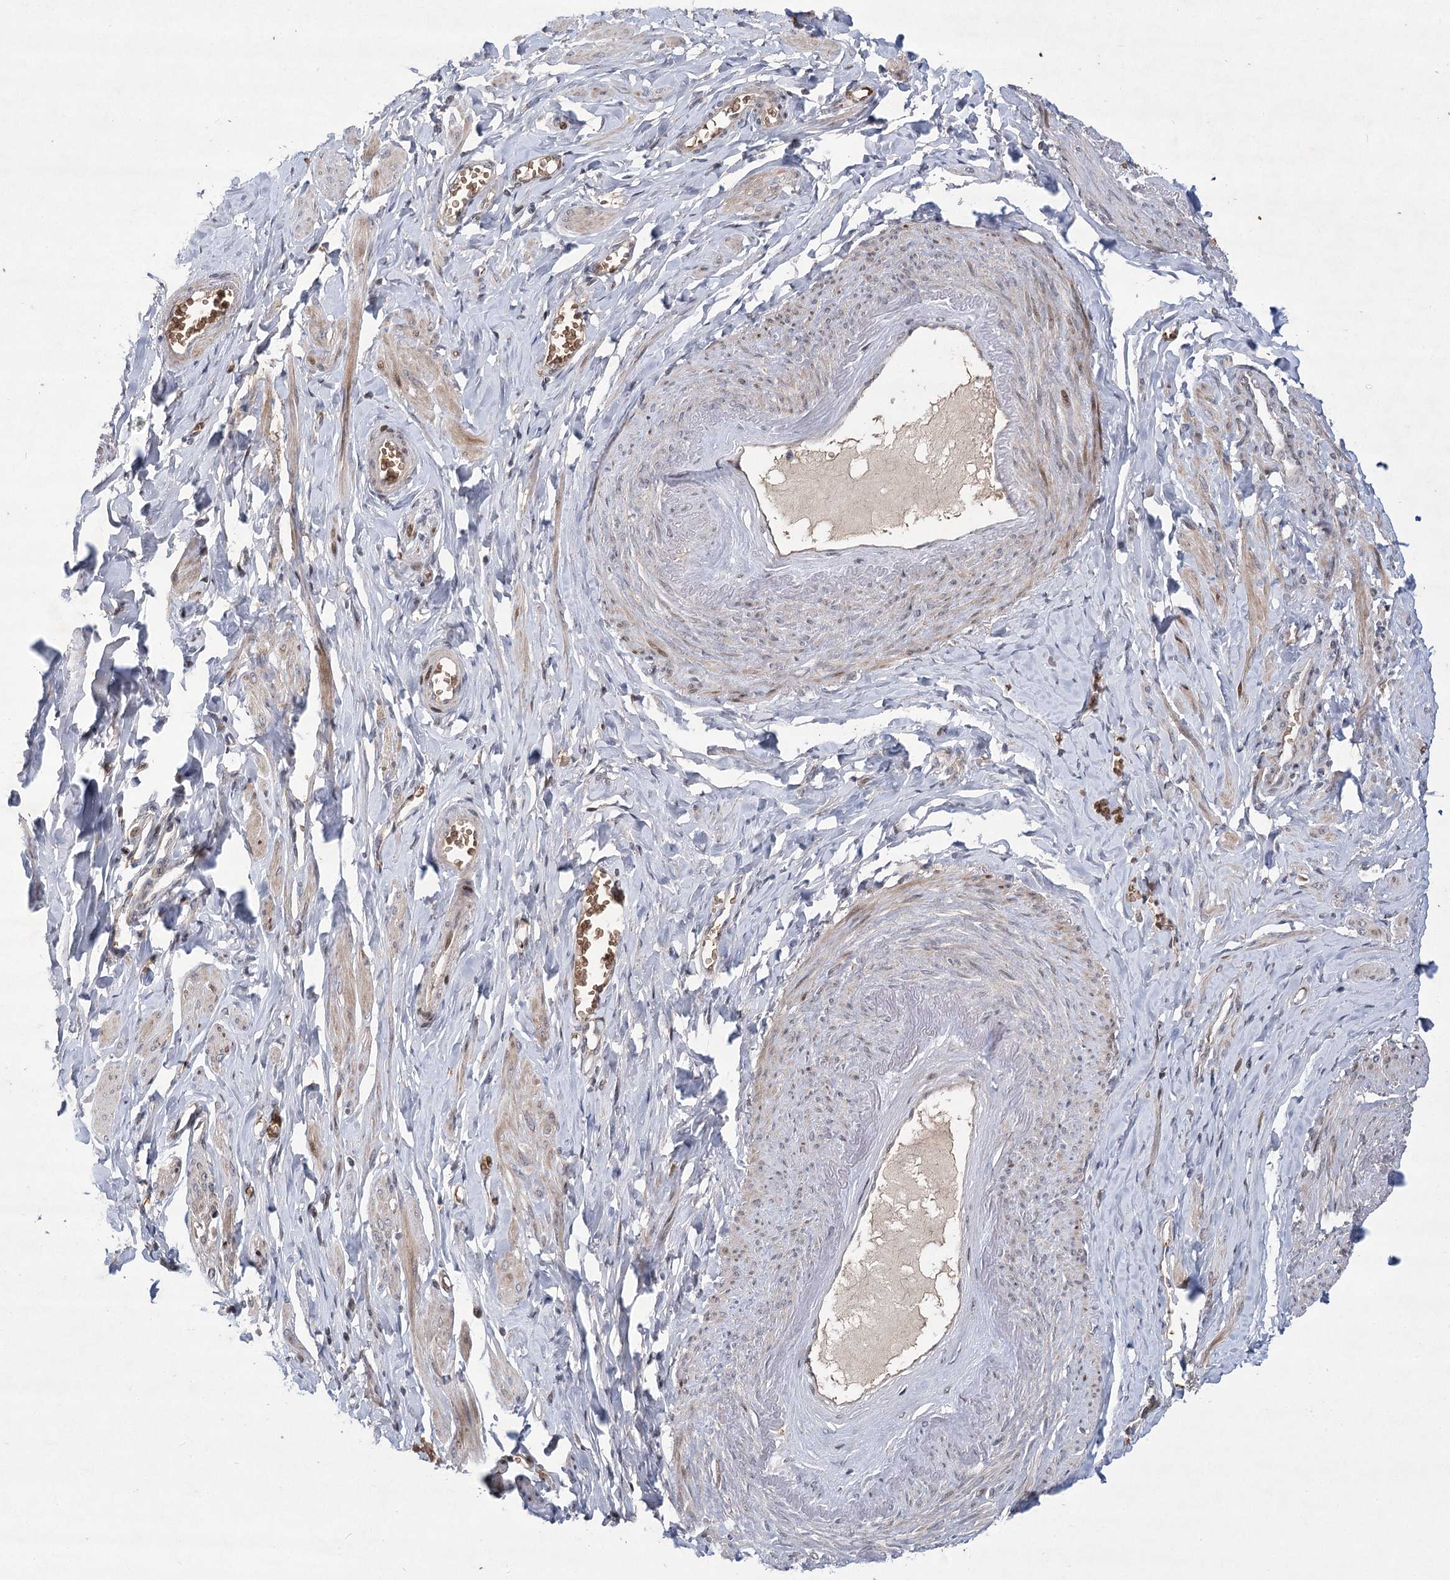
{"staining": {"intensity": "negative", "quantity": "none", "location": "none"}, "tissue": "adipose tissue", "cell_type": "Adipocytes", "image_type": "normal", "snomed": [{"axis": "morphology", "description": "Normal tissue, NOS"}, {"axis": "topography", "description": "Vascular tissue"}, {"axis": "topography", "description": "Fallopian tube"}, {"axis": "topography", "description": "Ovary"}], "caption": "Immunohistochemical staining of unremarkable human adipose tissue demonstrates no significant expression in adipocytes. (Stains: DAB immunohistochemistry (IHC) with hematoxylin counter stain, Microscopy: brightfield microscopy at high magnification).", "gene": "NSMCE4A", "patient": {"sex": "female", "age": 67}}